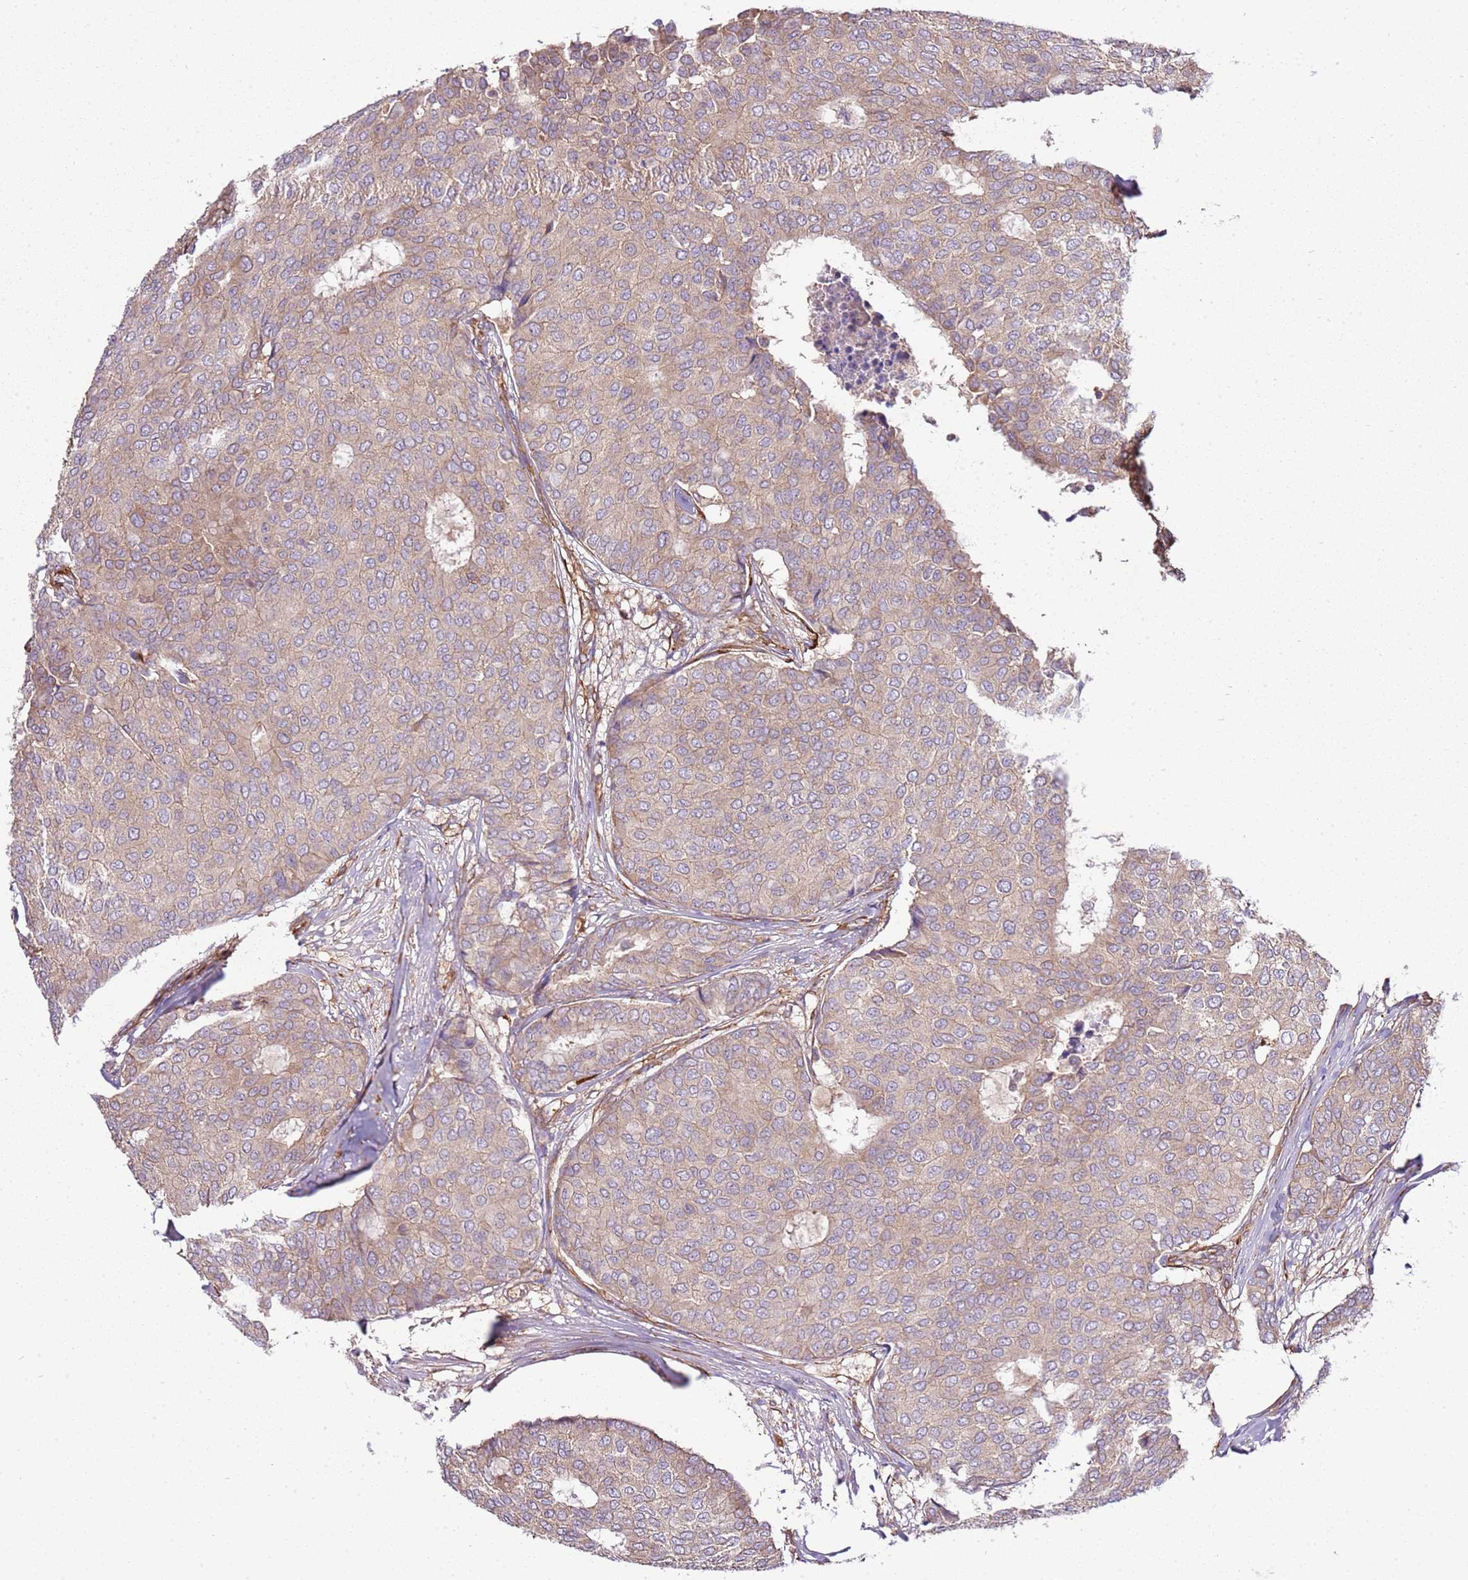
{"staining": {"intensity": "weak", "quantity": ">75%", "location": "cytoplasmic/membranous"}, "tissue": "breast cancer", "cell_type": "Tumor cells", "image_type": "cancer", "snomed": [{"axis": "morphology", "description": "Duct carcinoma"}, {"axis": "topography", "description": "Breast"}], "caption": "Immunohistochemistry (IHC) image of breast infiltrating ductal carcinoma stained for a protein (brown), which displays low levels of weak cytoplasmic/membranous expression in approximately >75% of tumor cells.", "gene": "GNL1", "patient": {"sex": "female", "age": 75}}